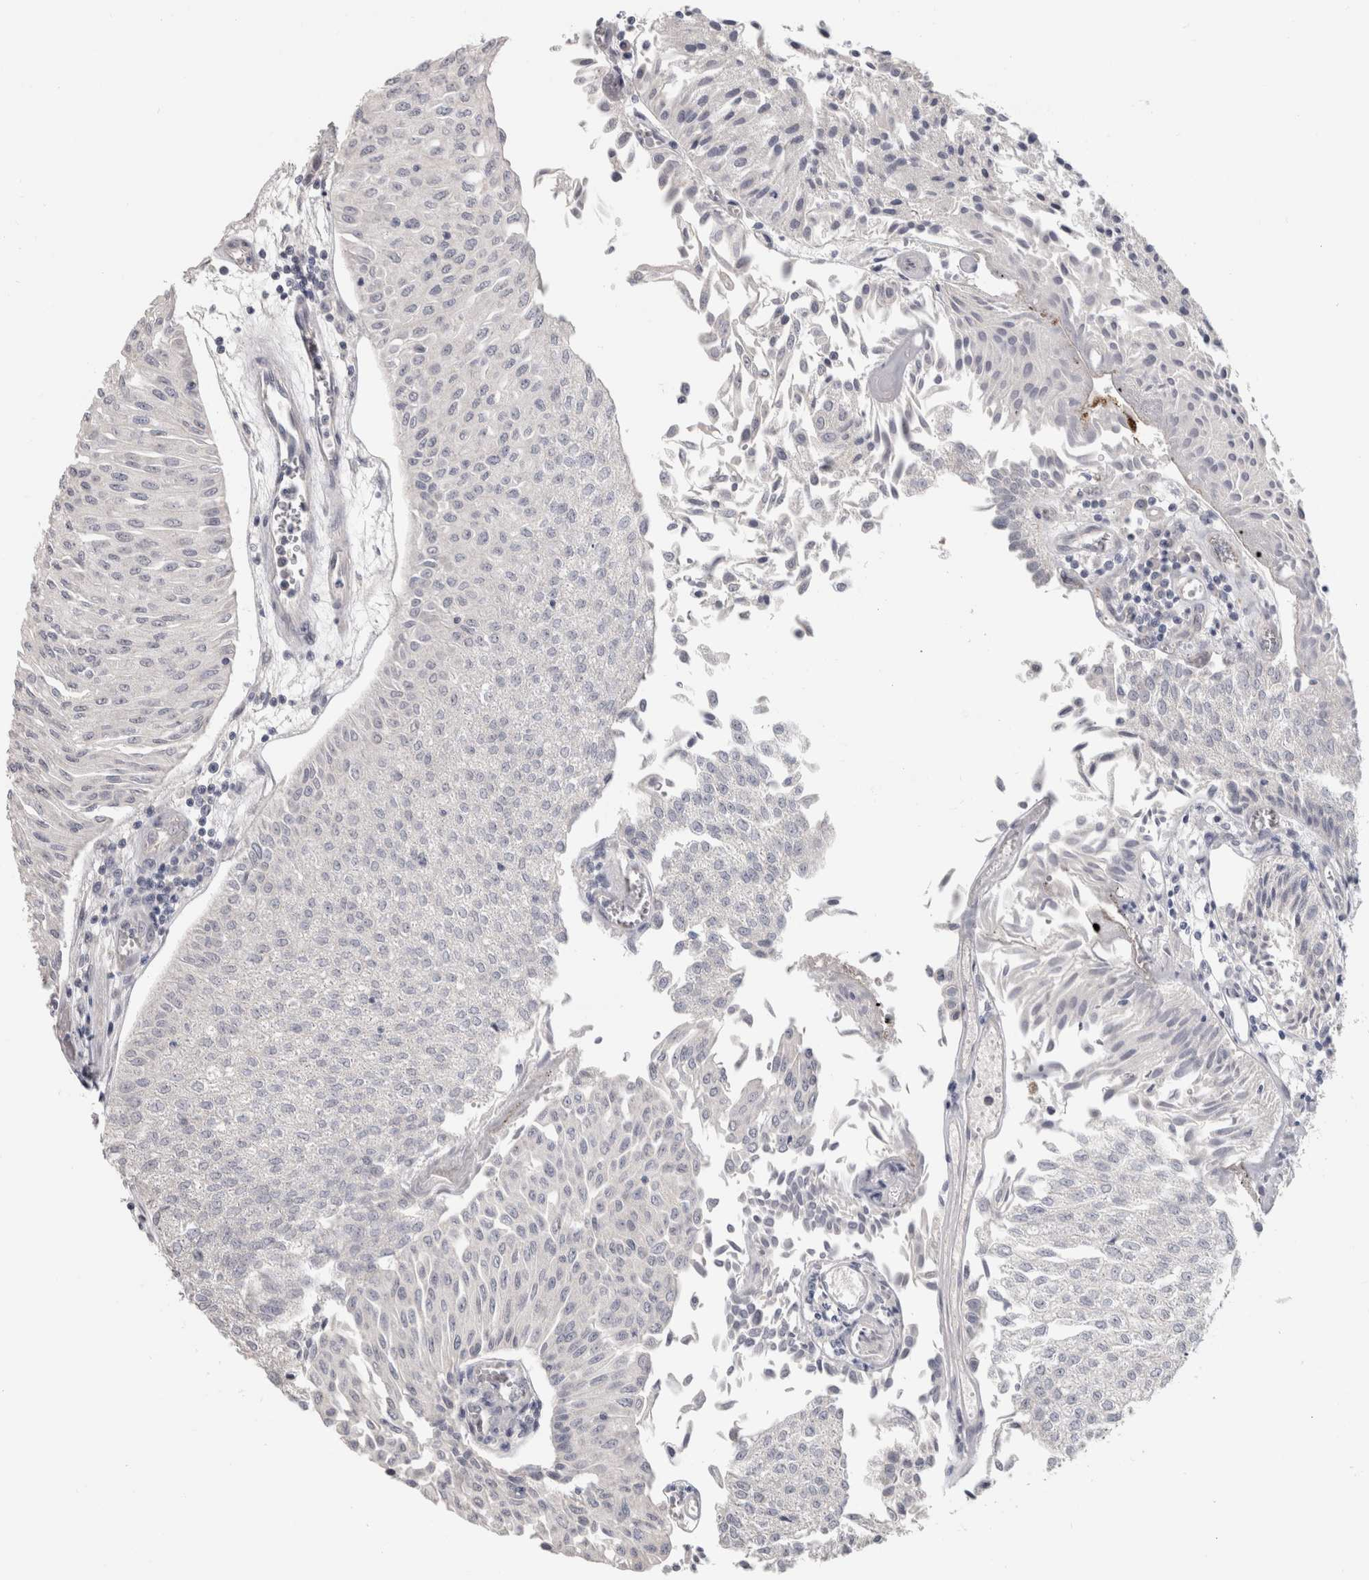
{"staining": {"intensity": "negative", "quantity": "none", "location": "none"}, "tissue": "urothelial cancer", "cell_type": "Tumor cells", "image_type": "cancer", "snomed": [{"axis": "morphology", "description": "Urothelial carcinoma, Low grade"}, {"axis": "topography", "description": "Urinary bladder"}], "caption": "Photomicrograph shows no significant protein expression in tumor cells of urothelial cancer.", "gene": "AFP", "patient": {"sex": "male", "age": 86}}